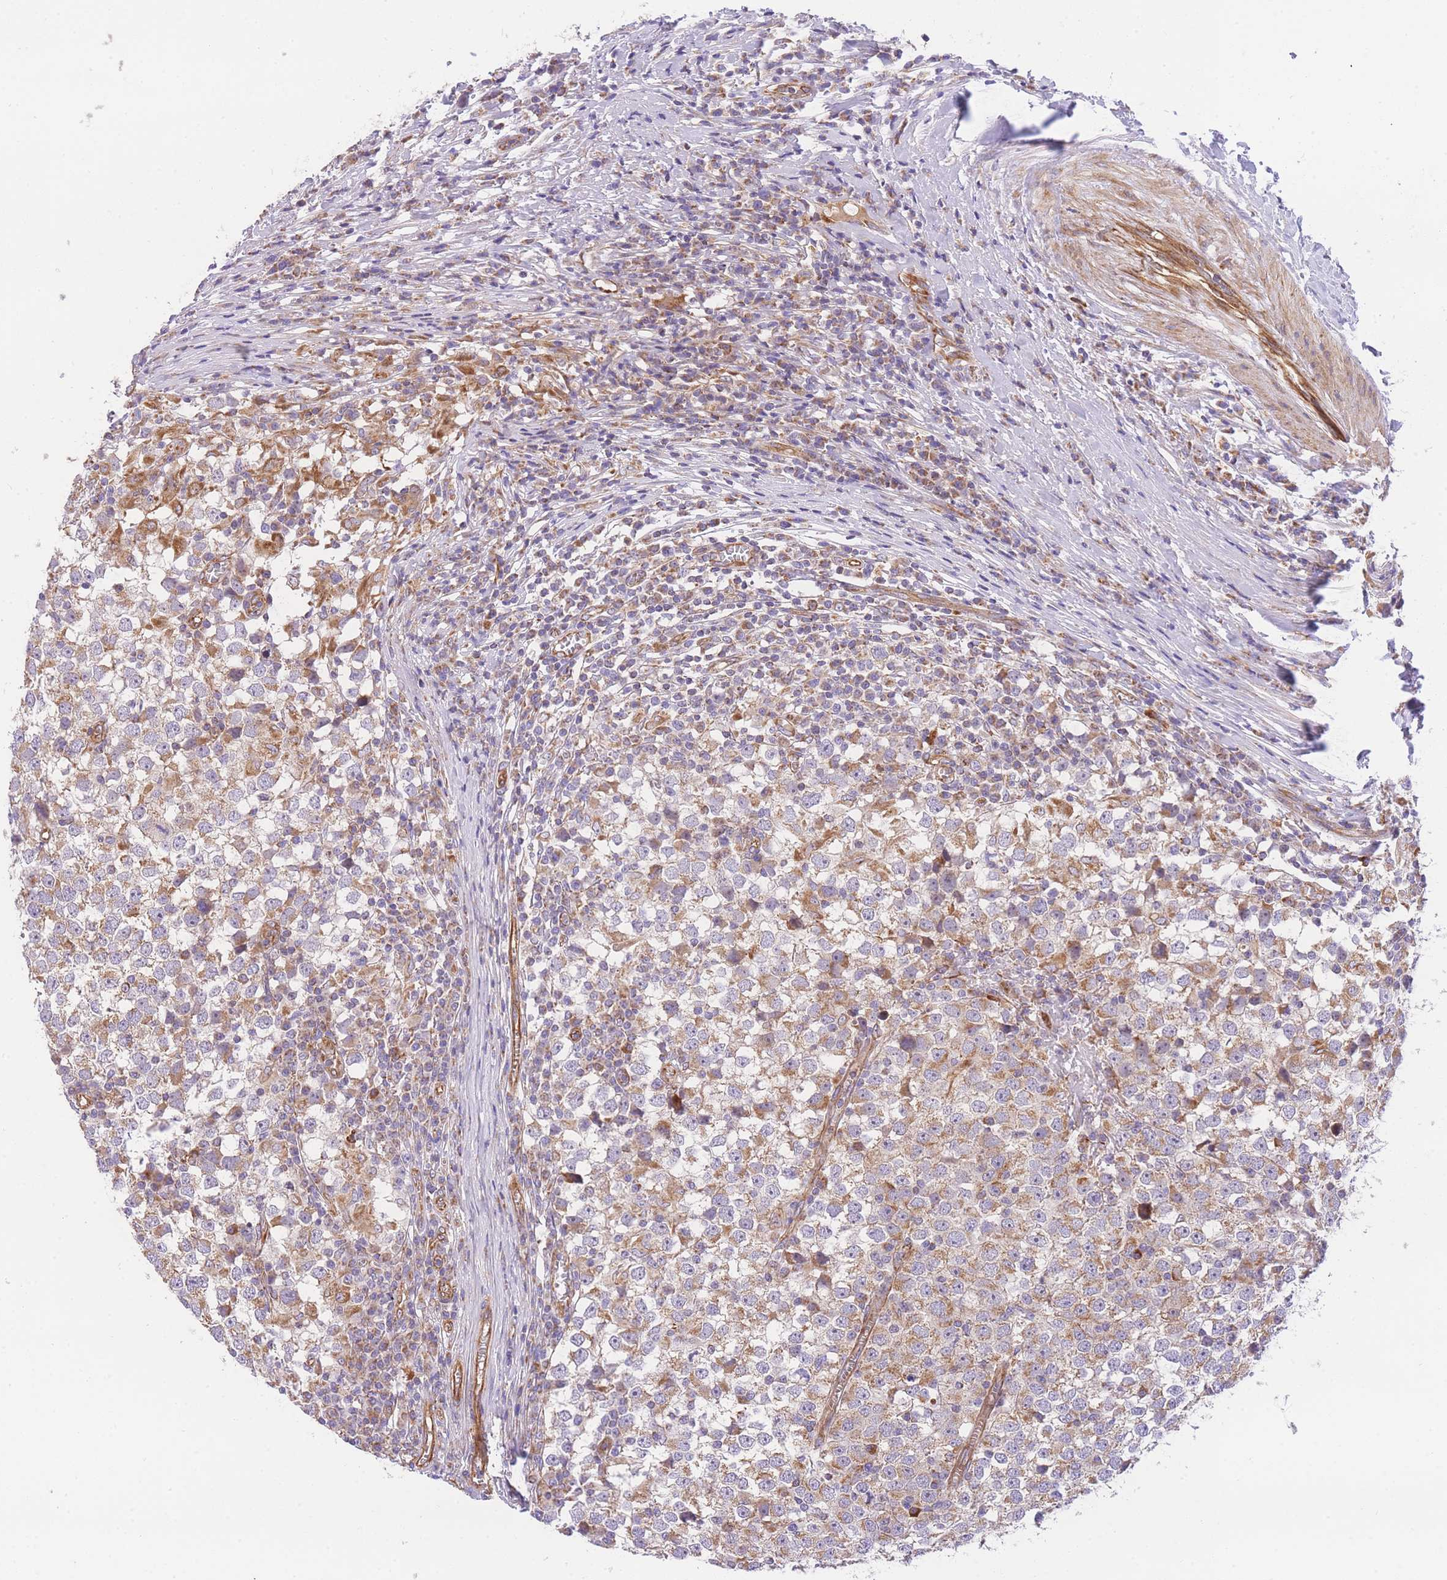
{"staining": {"intensity": "moderate", "quantity": ">75%", "location": "cytoplasmic/membranous"}, "tissue": "testis cancer", "cell_type": "Tumor cells", "image_type": "cancer", "snomed": [{"axis": "morphology", "description": "Seminoma, NOS"}, {"axis": "topography", "description": "Testis"}], "caption": "Immunohistochemistry photomicrograph of testis cancer stained for a protein (brown), which shows medium levels of moderate cytoplasmic/membranous positivity in about >75% of tumor cells.", "gene": "MTRES1", "patient": {"sex": "male", "age": 65}}